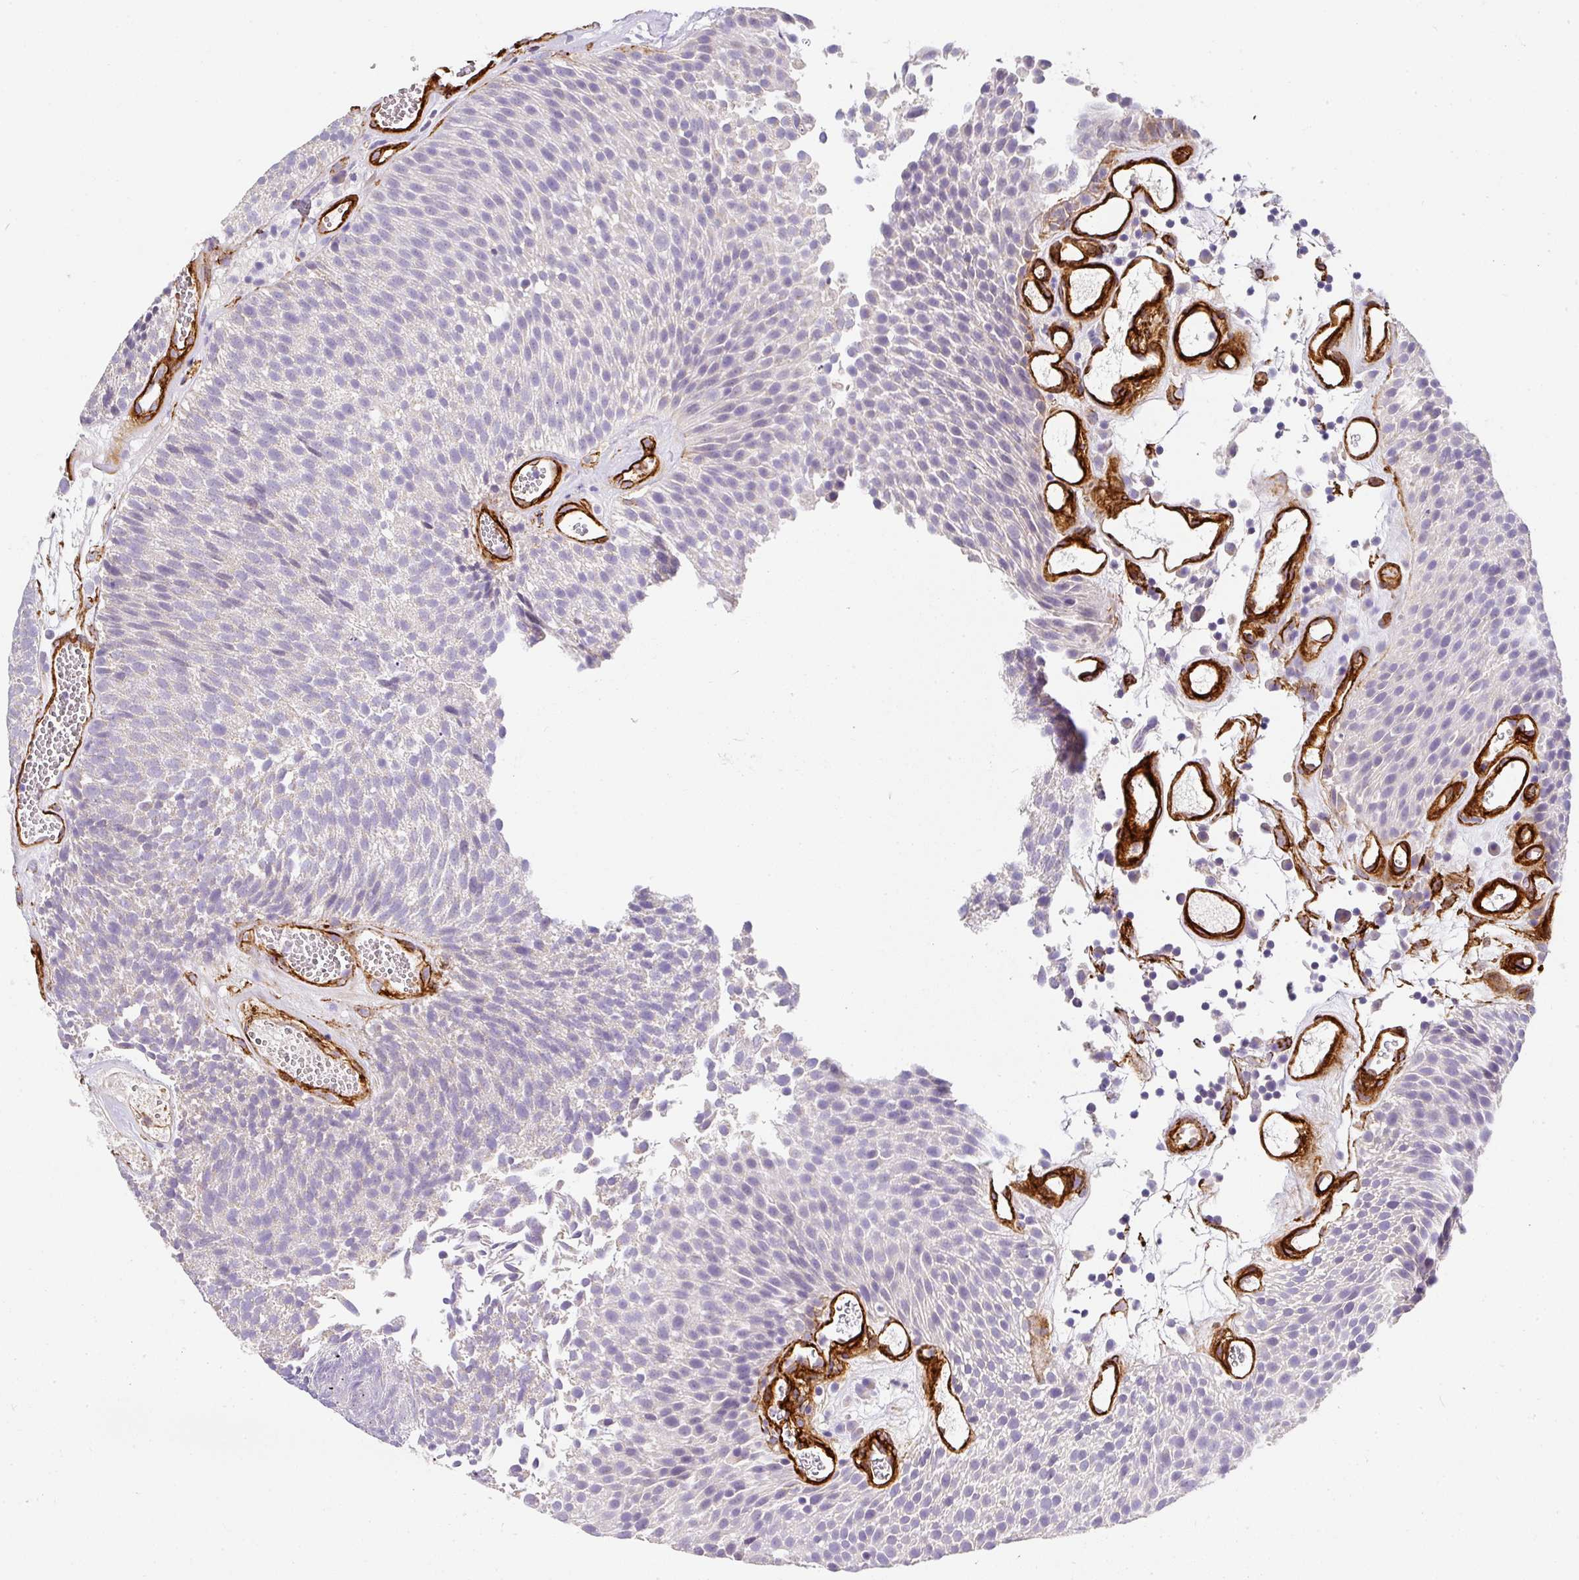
{"staining": {"intensity": "negative", "quantity": "none", "location": "none"}, "tissue": "urothelial cancer", "cell_type": "Tumor cells", "image_type": "cancer", "snomed": [{"axis": "morphology", "description": "Urothelial carcinoma, Low grade"}, {"axis": "topography", "description": "Urinary bladder"}], "caption": "Image shows no protein staining in tumor cells of low-grade urothelial carcinoma tissue.", "gene": "SLC25A17", "patient": {"sex": "female", "age": 79}}